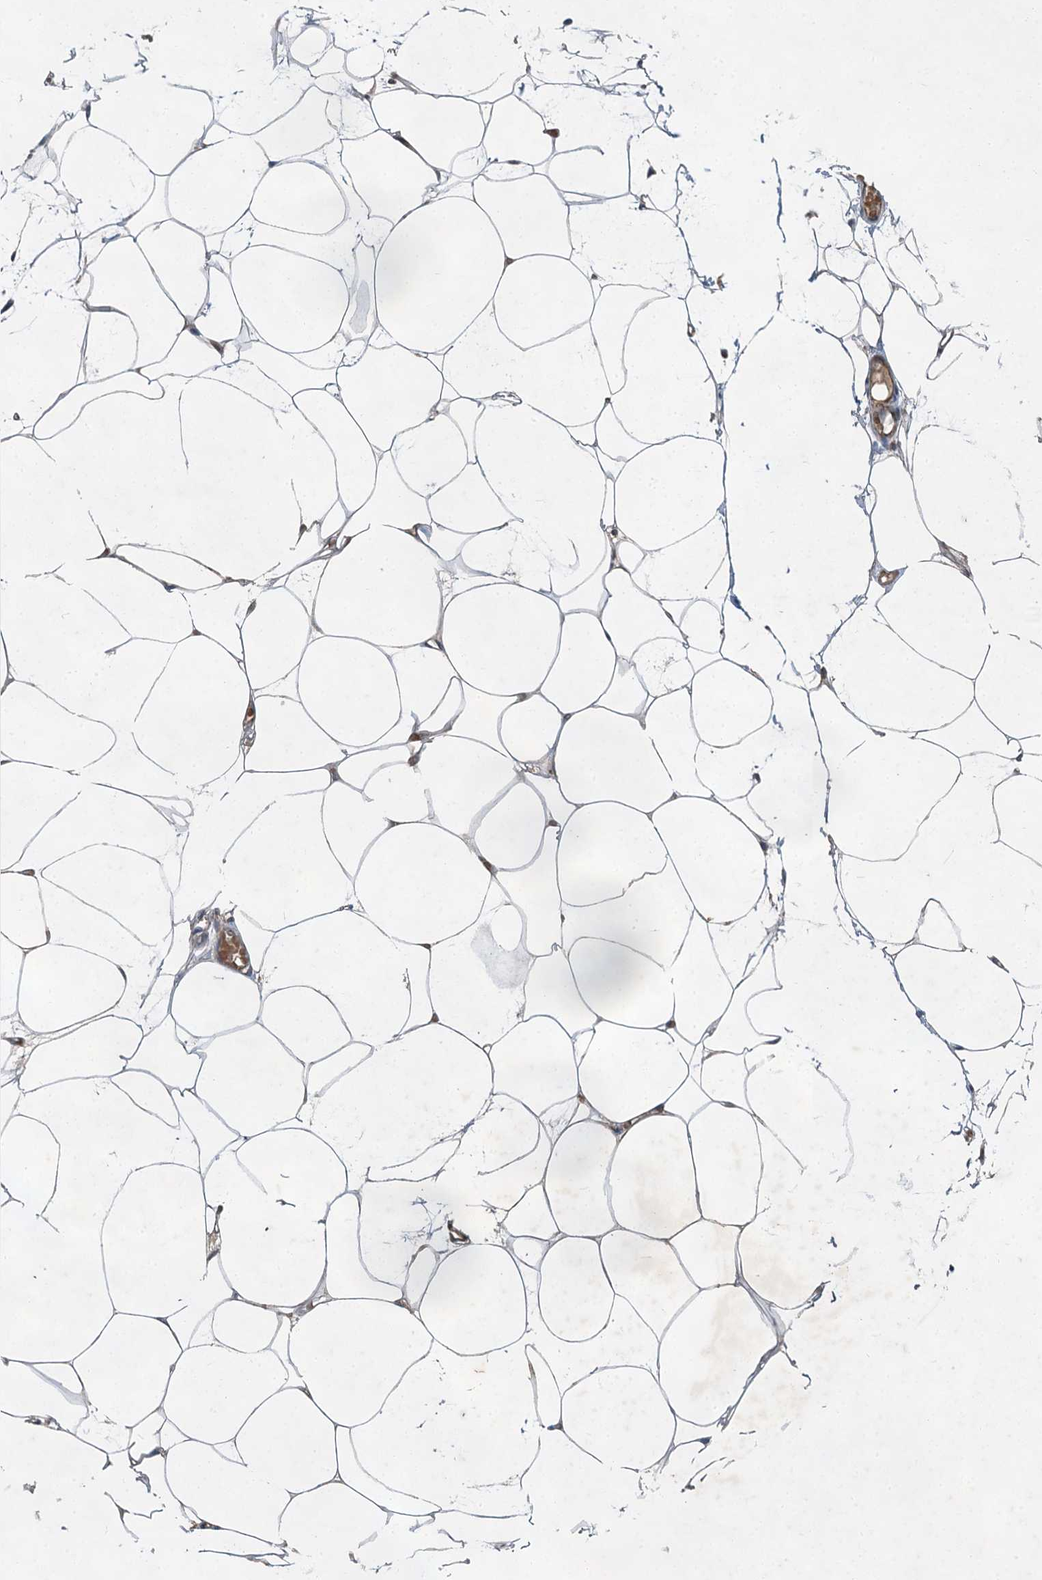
{"staining": {"intensity": "negative", "quantity": "none", "location": "none"}, "tissue": "adipose tissue", "cell_type": "Adipocytes", "image_type": "normal", "snomed": [{"axis": "morphology", "description": "Normal tissue, NOS"}, {"axis": "topography", "description": "Breast"}], "caption": "The micrograph demonstrates no staining of adipocytes in benign adipose tissue.", "gene": "HAUS2", "patient": {"sex": "female", "age": 23}}